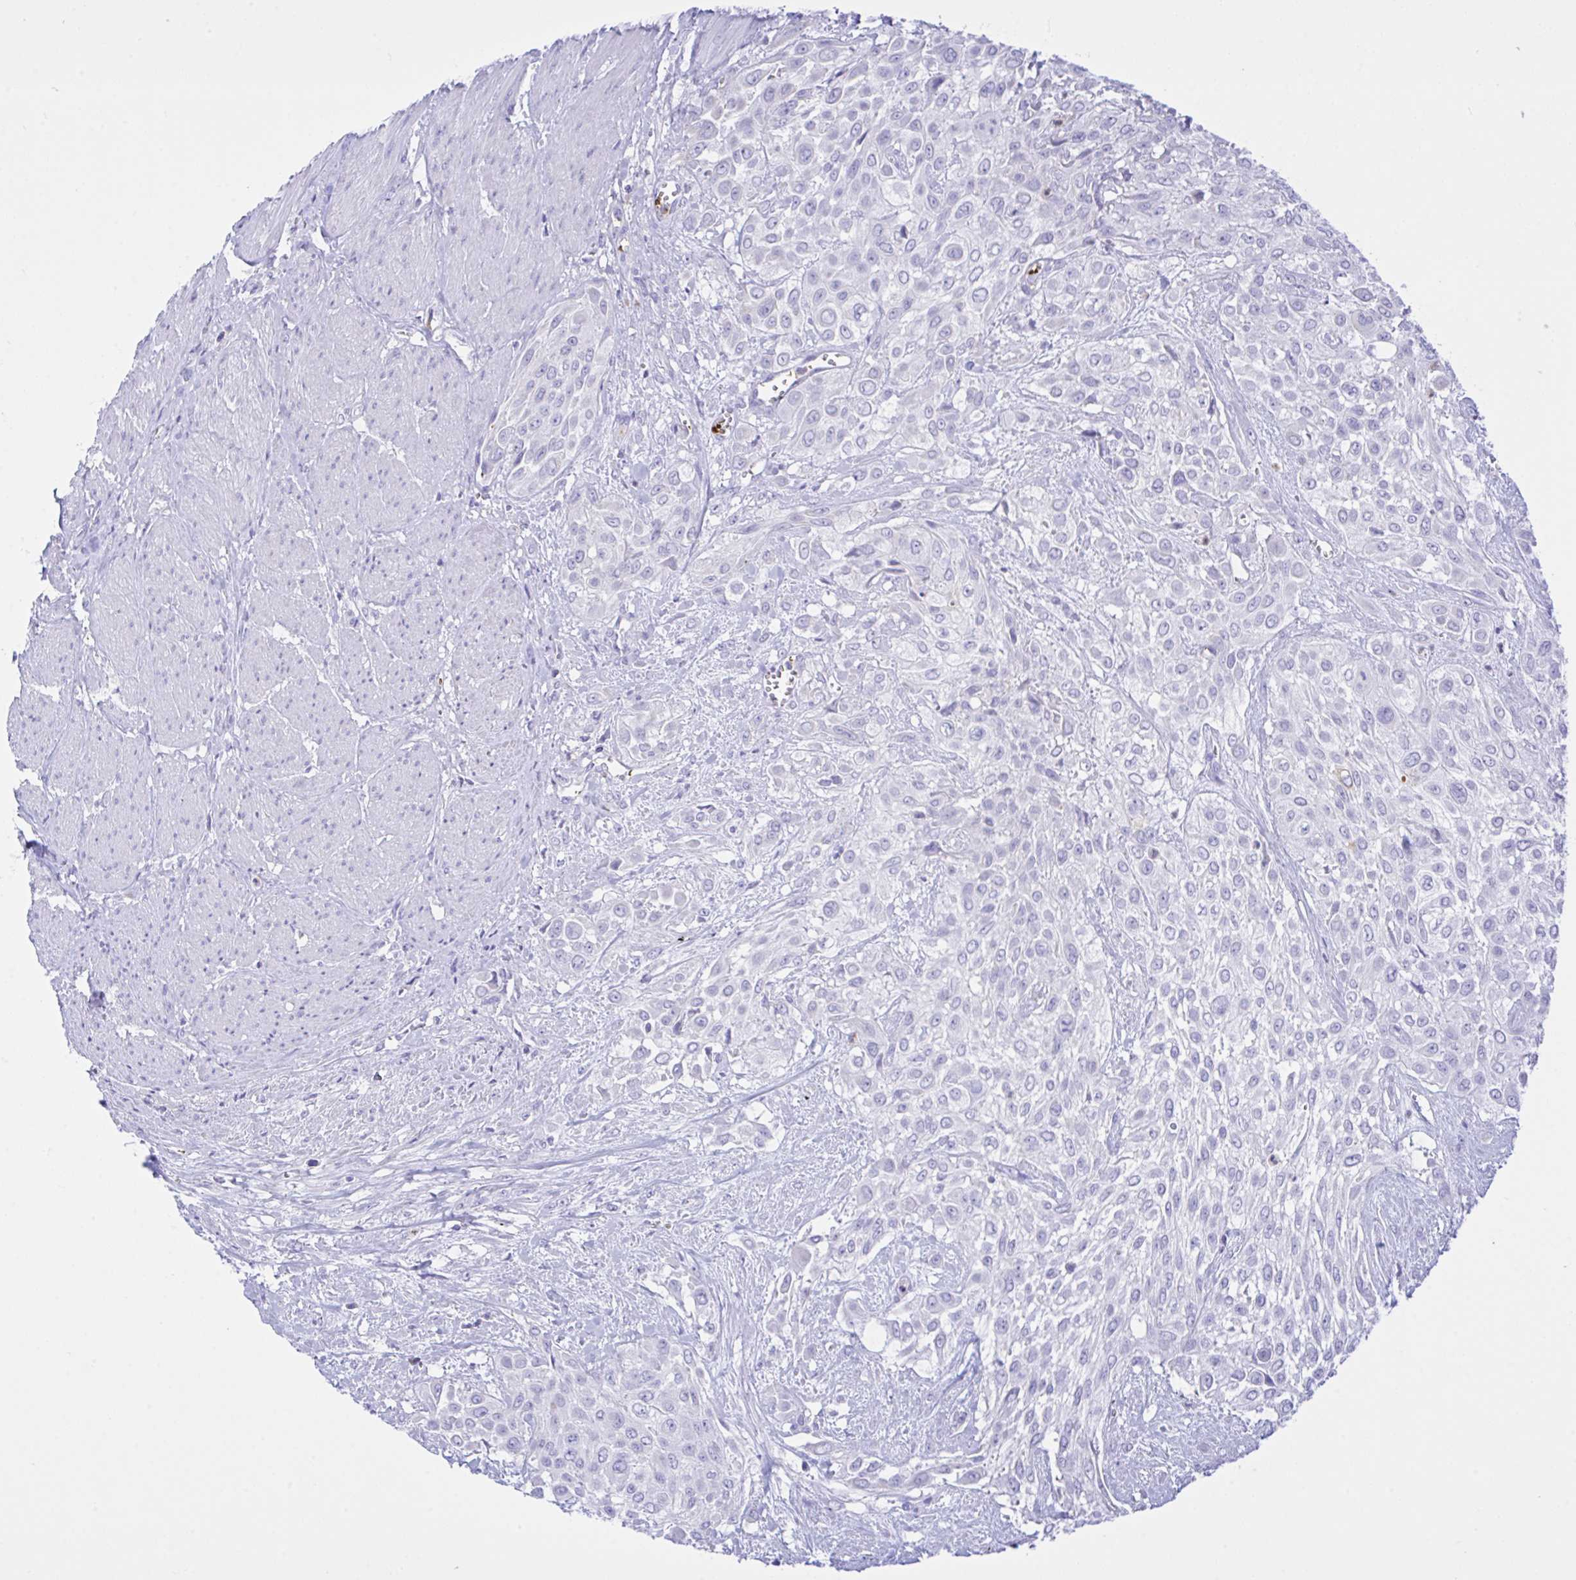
{"staining": {"intensity": "negative", "quantity": "none", "location": "none"}, "tissue": "urothelial cancer", "cell_type": "Tumor cells", "image_type": "cancer", "snomed": [{"axis": "morphology", "description": "Urothelial carcinoma, High grade"}, {"axis": "topography", "description": "Urinary bladder"}], "caption": "This is an IHC histopathology image of urothelial cancer. There is no staining in tumor cells.", "gene": "ZNF221", "patient": {"sex": "male", "age": 57}}